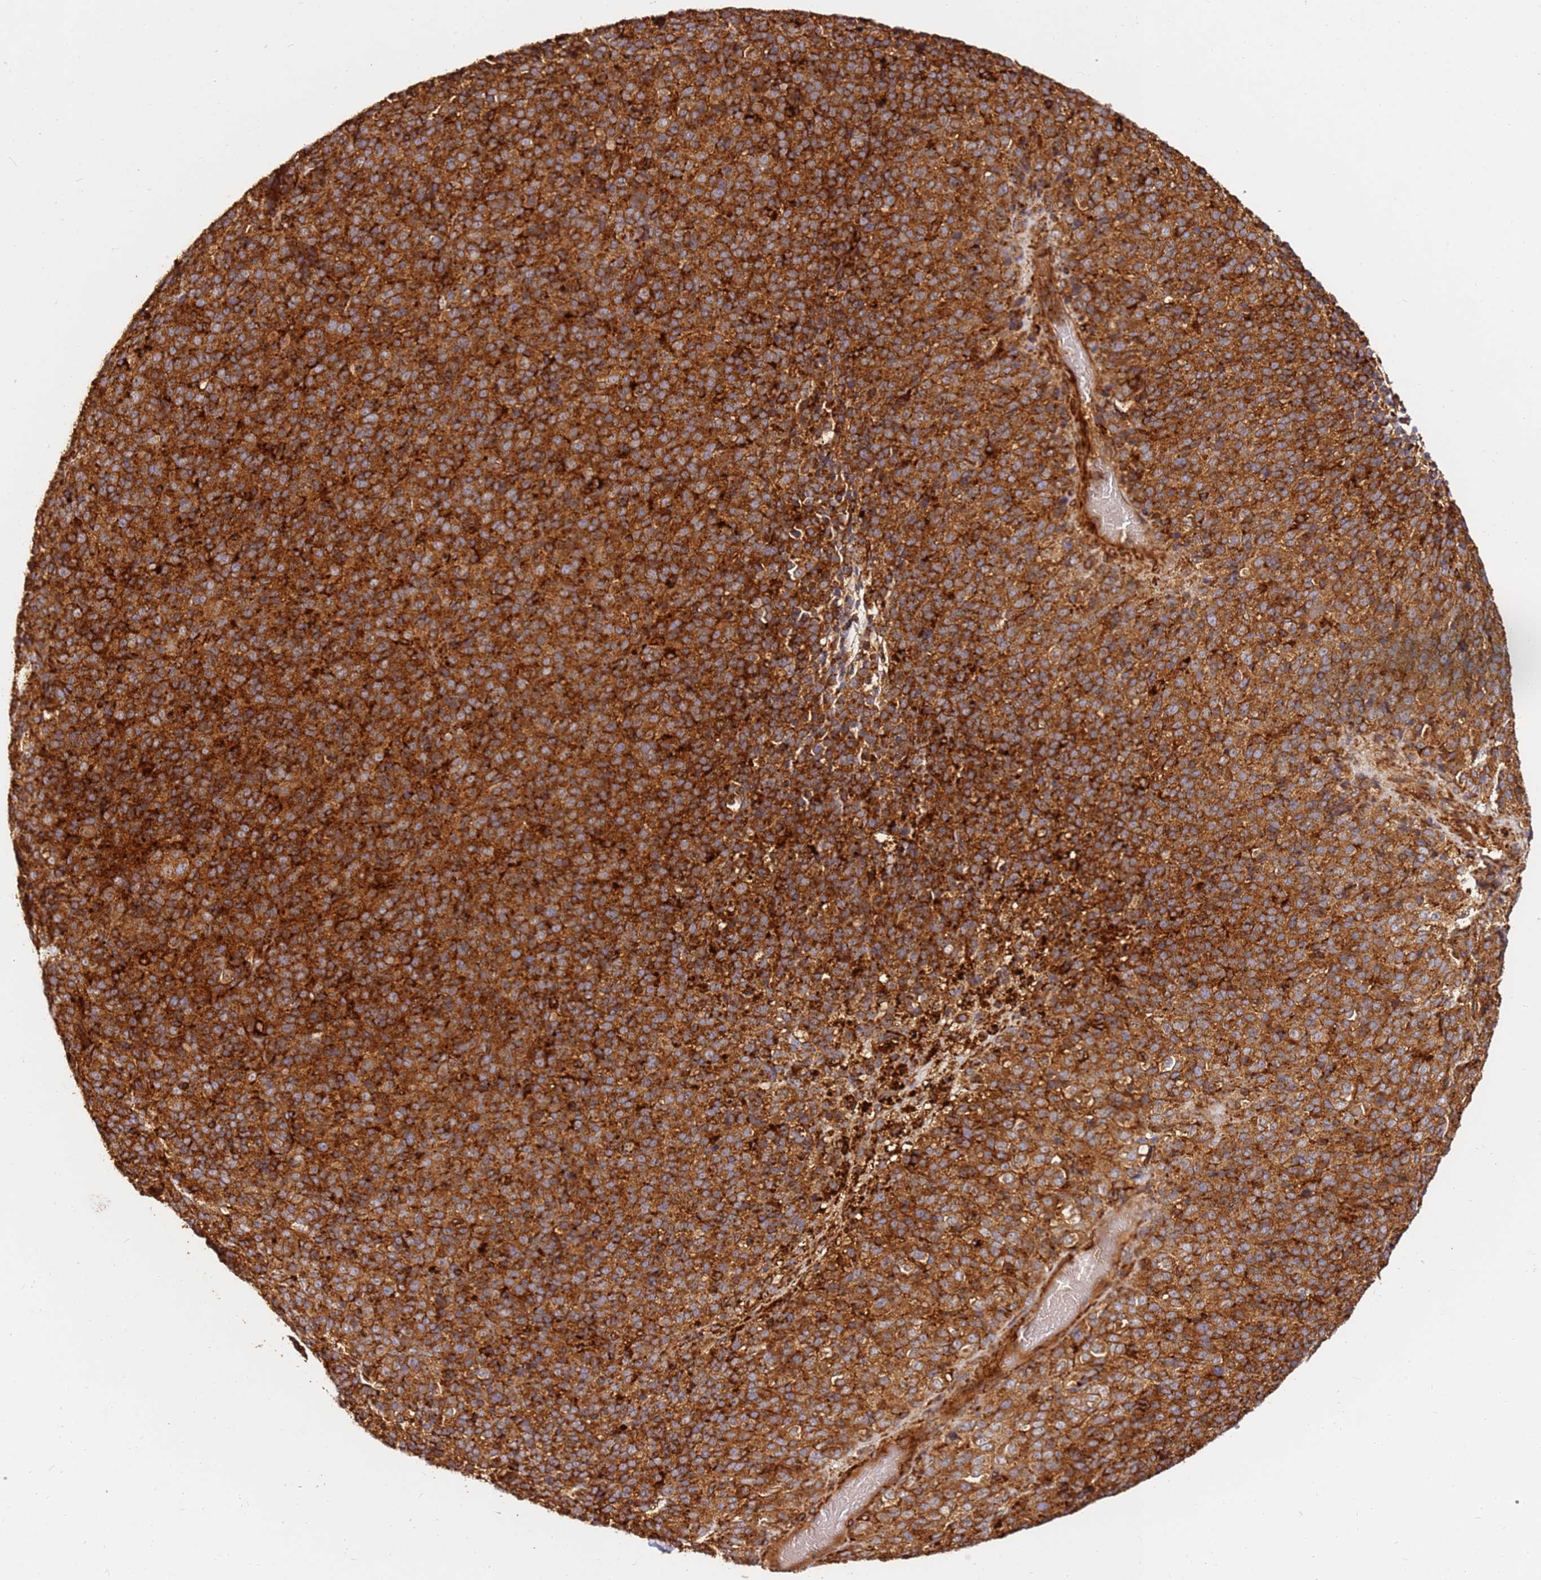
{"staining": {"intensity": "strong", "quantity": ">75%", "location": "cytoplasmic/membranous"}, "tissue": "melanoma", "cell_type": "Tumor cells", "image_type": "cancer", "snomed": [{"axis": "morphology", "description": "Malignant melanoma, Metastatic site"}, {"axis": "topography", "description": "Brain"}], "caption": "A micrograph of human melanoma stained for a protein exhibits strong cytoplasmic/membranous brown staining in tumor cells.", "gene": "DVL3", "patient": {"sex": "female", "age": 56}}